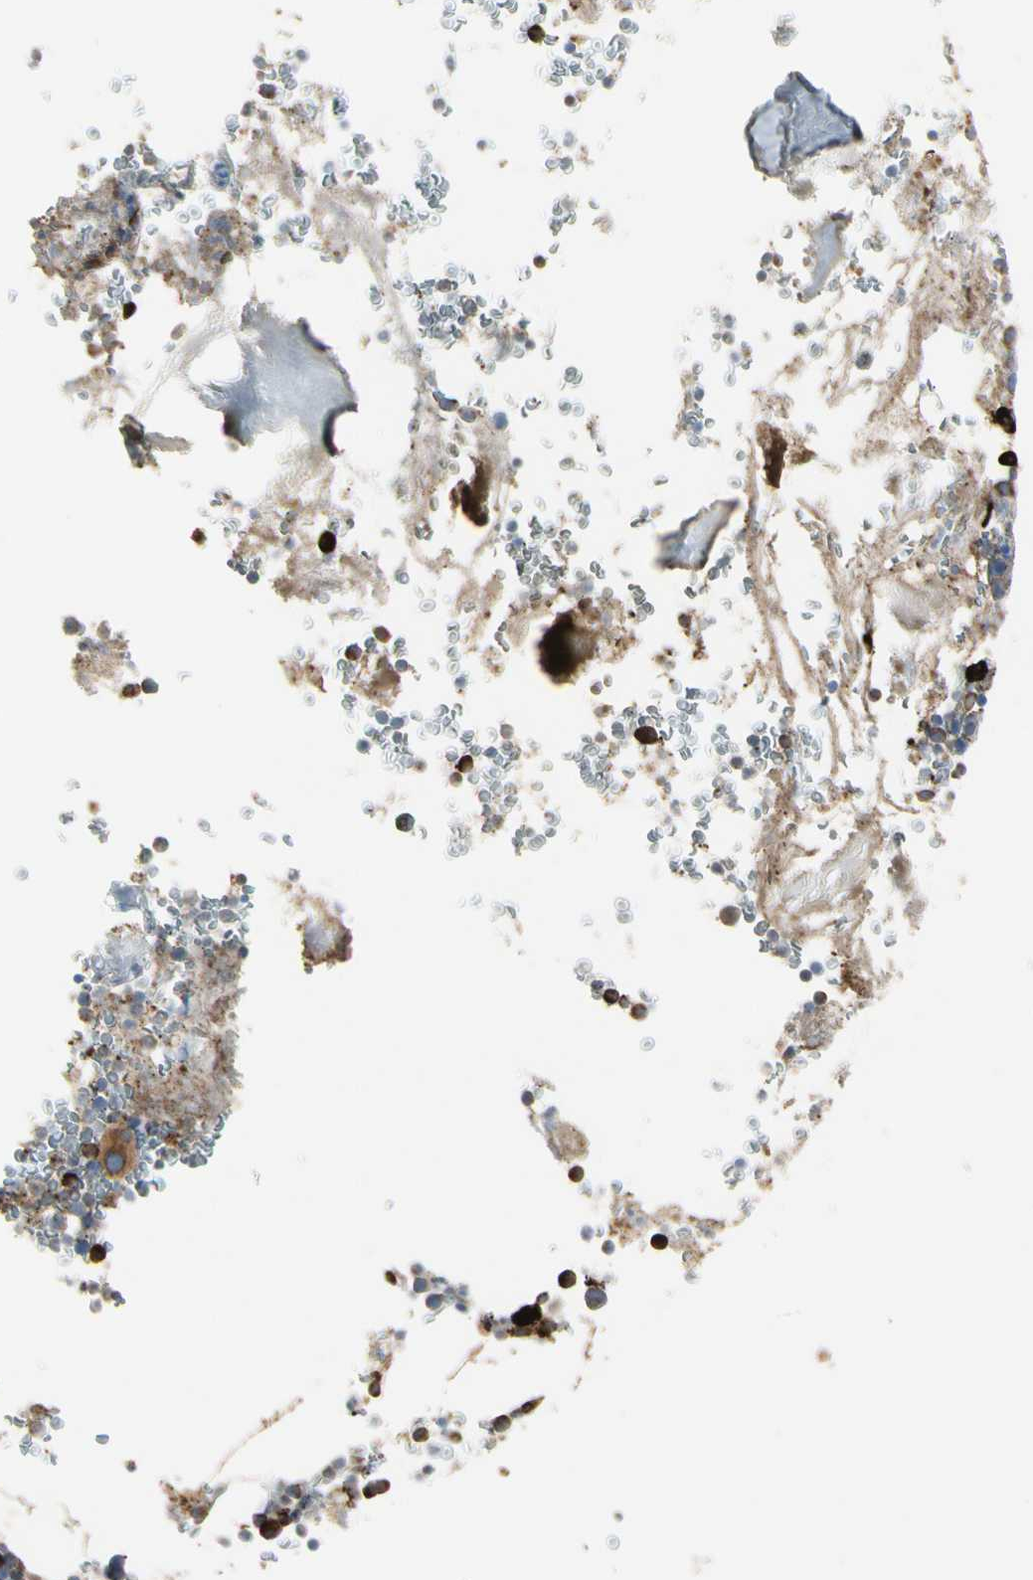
{"staining": {"intensity": "strong", "quantity": "25%-75%", "location": "cytoplasmic/membranous"}, "tissue": "bone marrow", "cell_type": "Hematopoietic cells", "image_type": "normal", "snomed": [{"axis": "morphology", "description": "Normal tissue, NOS"}, {"axis": "topography", "description": "Bone marrow"}], "caption": "The image exhibits immunohistochemical staining of benign bone marrow. There is strong cytoplasmic/membranous positivity is appreciated in about 25%-75% of hematopoietic cells.", "gene": "HSP90B1", "patient": {"sex": "male"}}